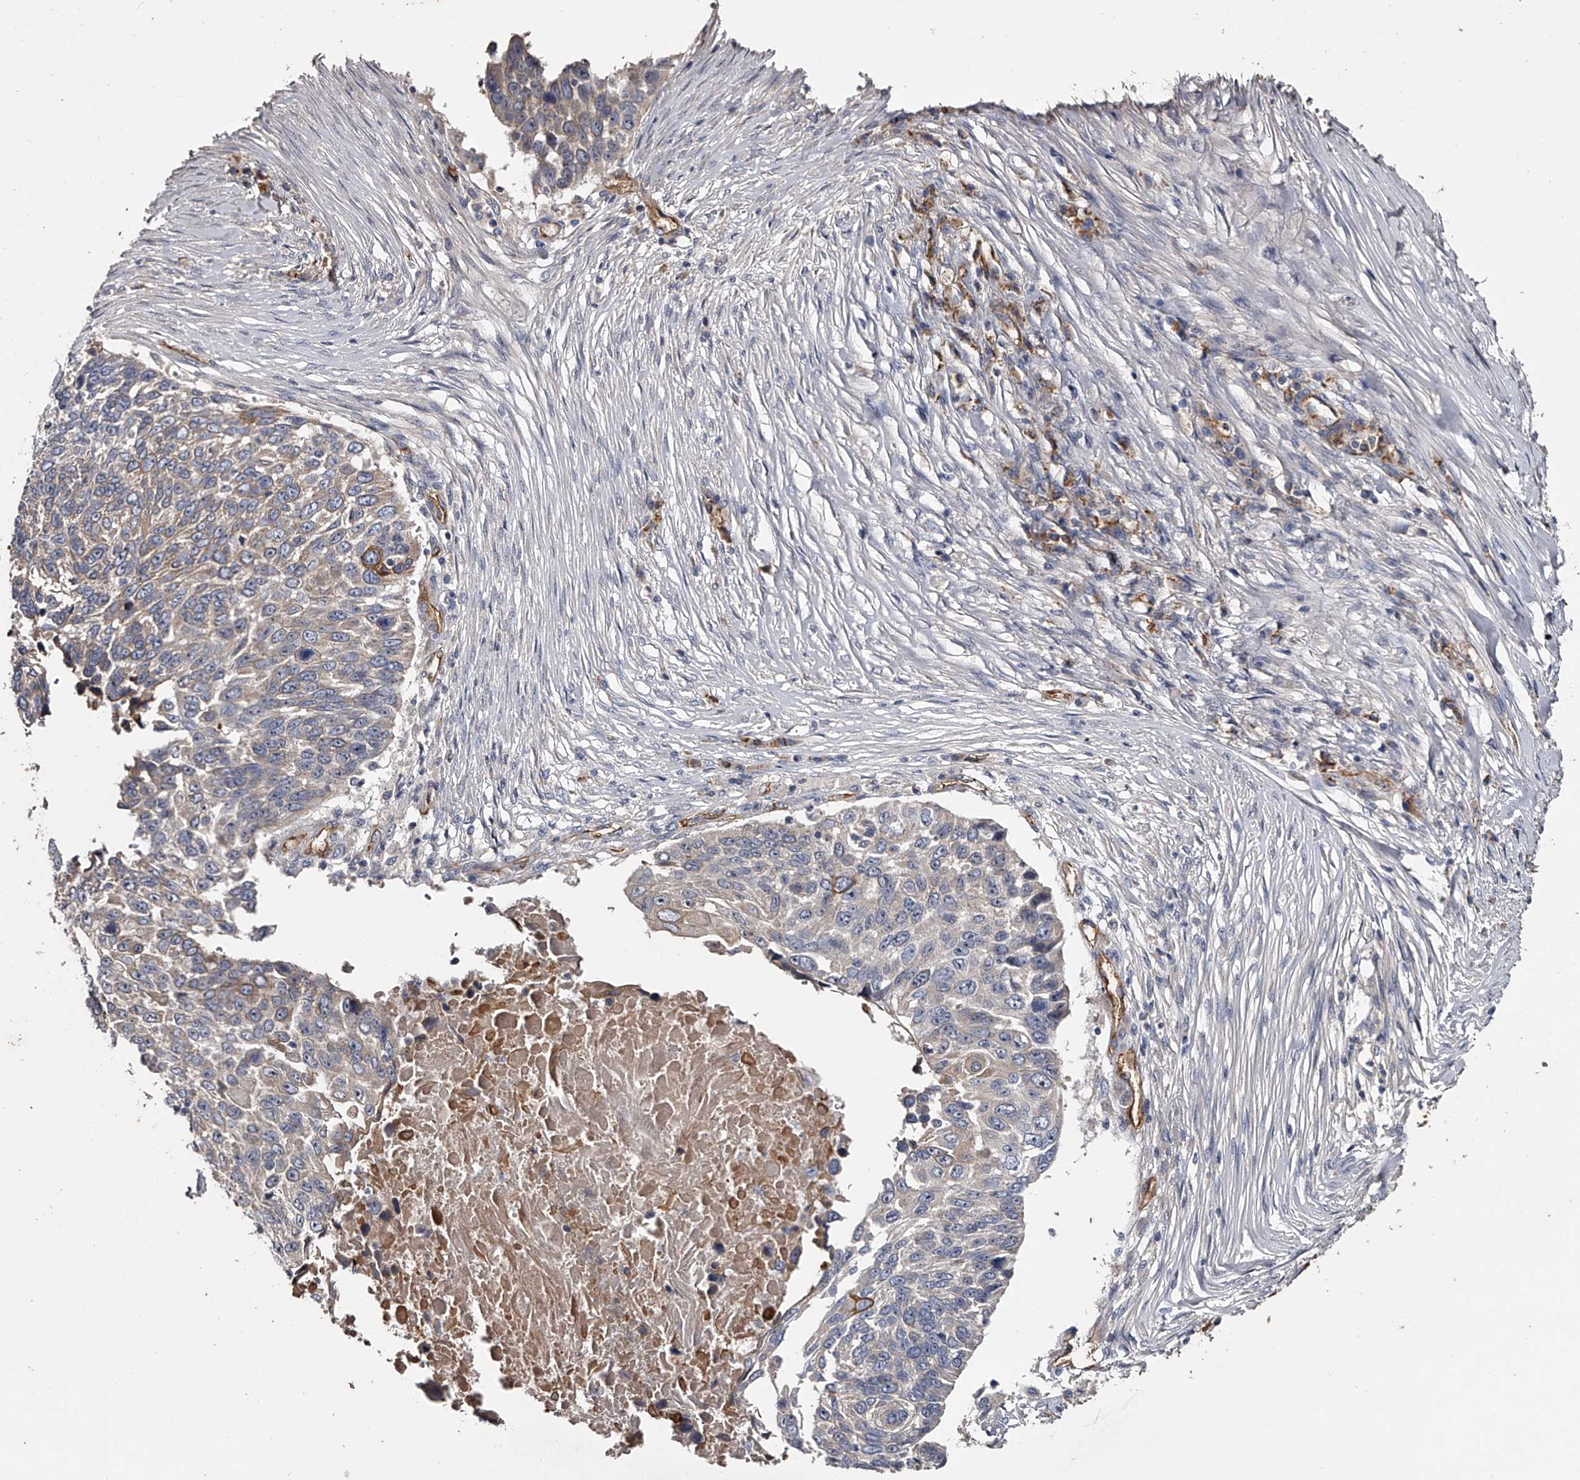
{"staining": {"intensity": "moderate", "quantity": "<25%", "location": "cytoplasmic/membranous"}, "tissue": "lung cancer", "cell_type": "Tumor cells", "image_type": "cancer", "snomed": [{"axis": "morphology", "description": "Squamous cell carcinoma, NOS"}, {"axis": "topography", "description": "Lung"}], "caption": "Tumor cells display low levels of moderate cytoplasmic/membranous positivity in about <25% of cells in human lung squamous cell carcinoma.", "gene": "MDN1", "patient": {"sex": "male", "age": 66}}